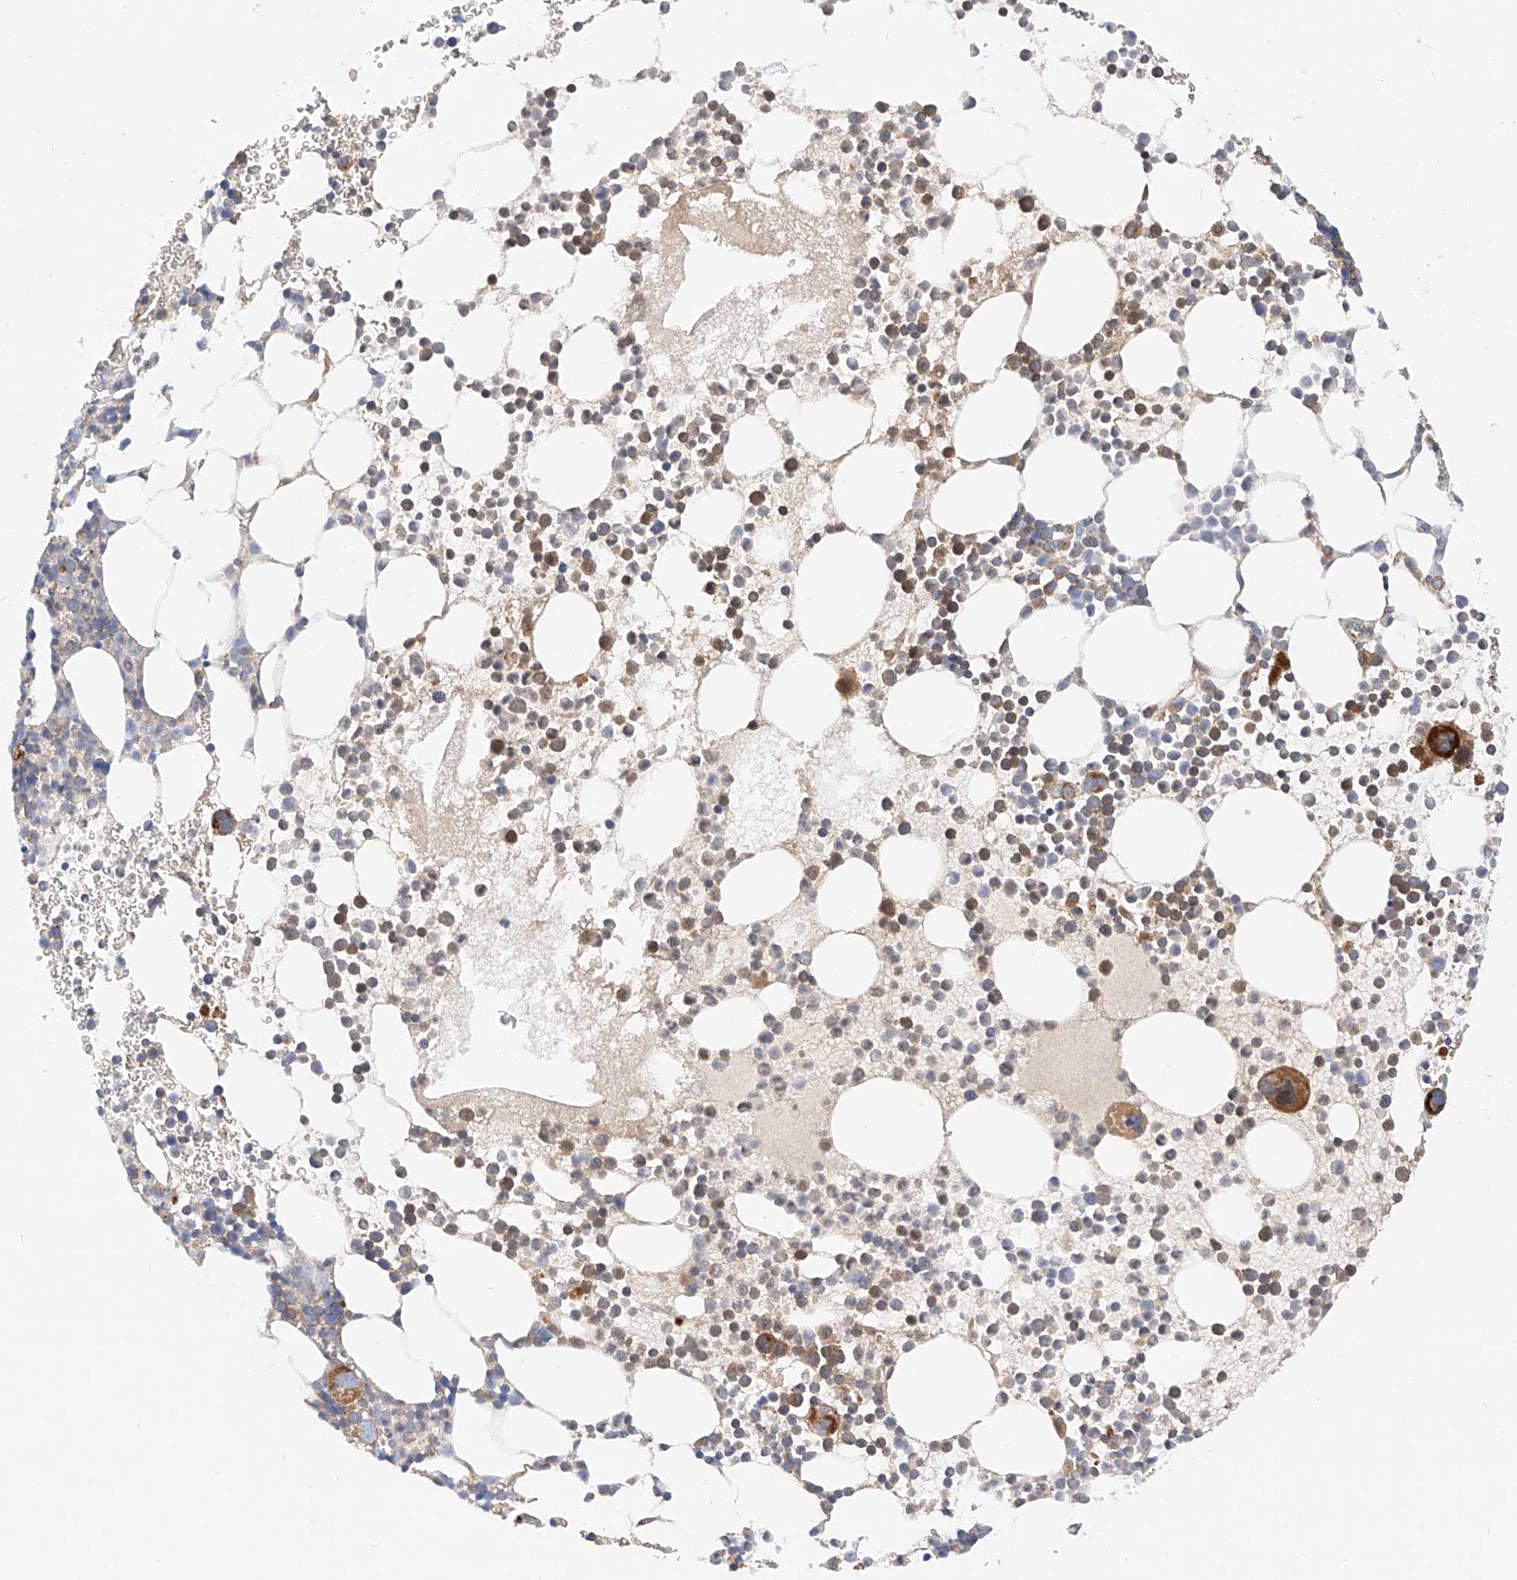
{"staining": {"intensity": "strong", "quantity": "<25%", "location": "cytoplasmic/membranous"}, "tissue": "bone marrow", "cell_type": "Hematopoietic cells", "image_type": "normal", "snomed": [{"axis": "morphology", "description": "Normal tissue, NOS"}, {"axis": "topography", "description": "Bone marrow"}], "caption": "Hematopoietic cells show strong cytoplasmic/membranous staining in about <25% of cells in unremarkable bone marrow.", "gene": "NR1D1", "patient": {"sex": "female", "age": 78}}